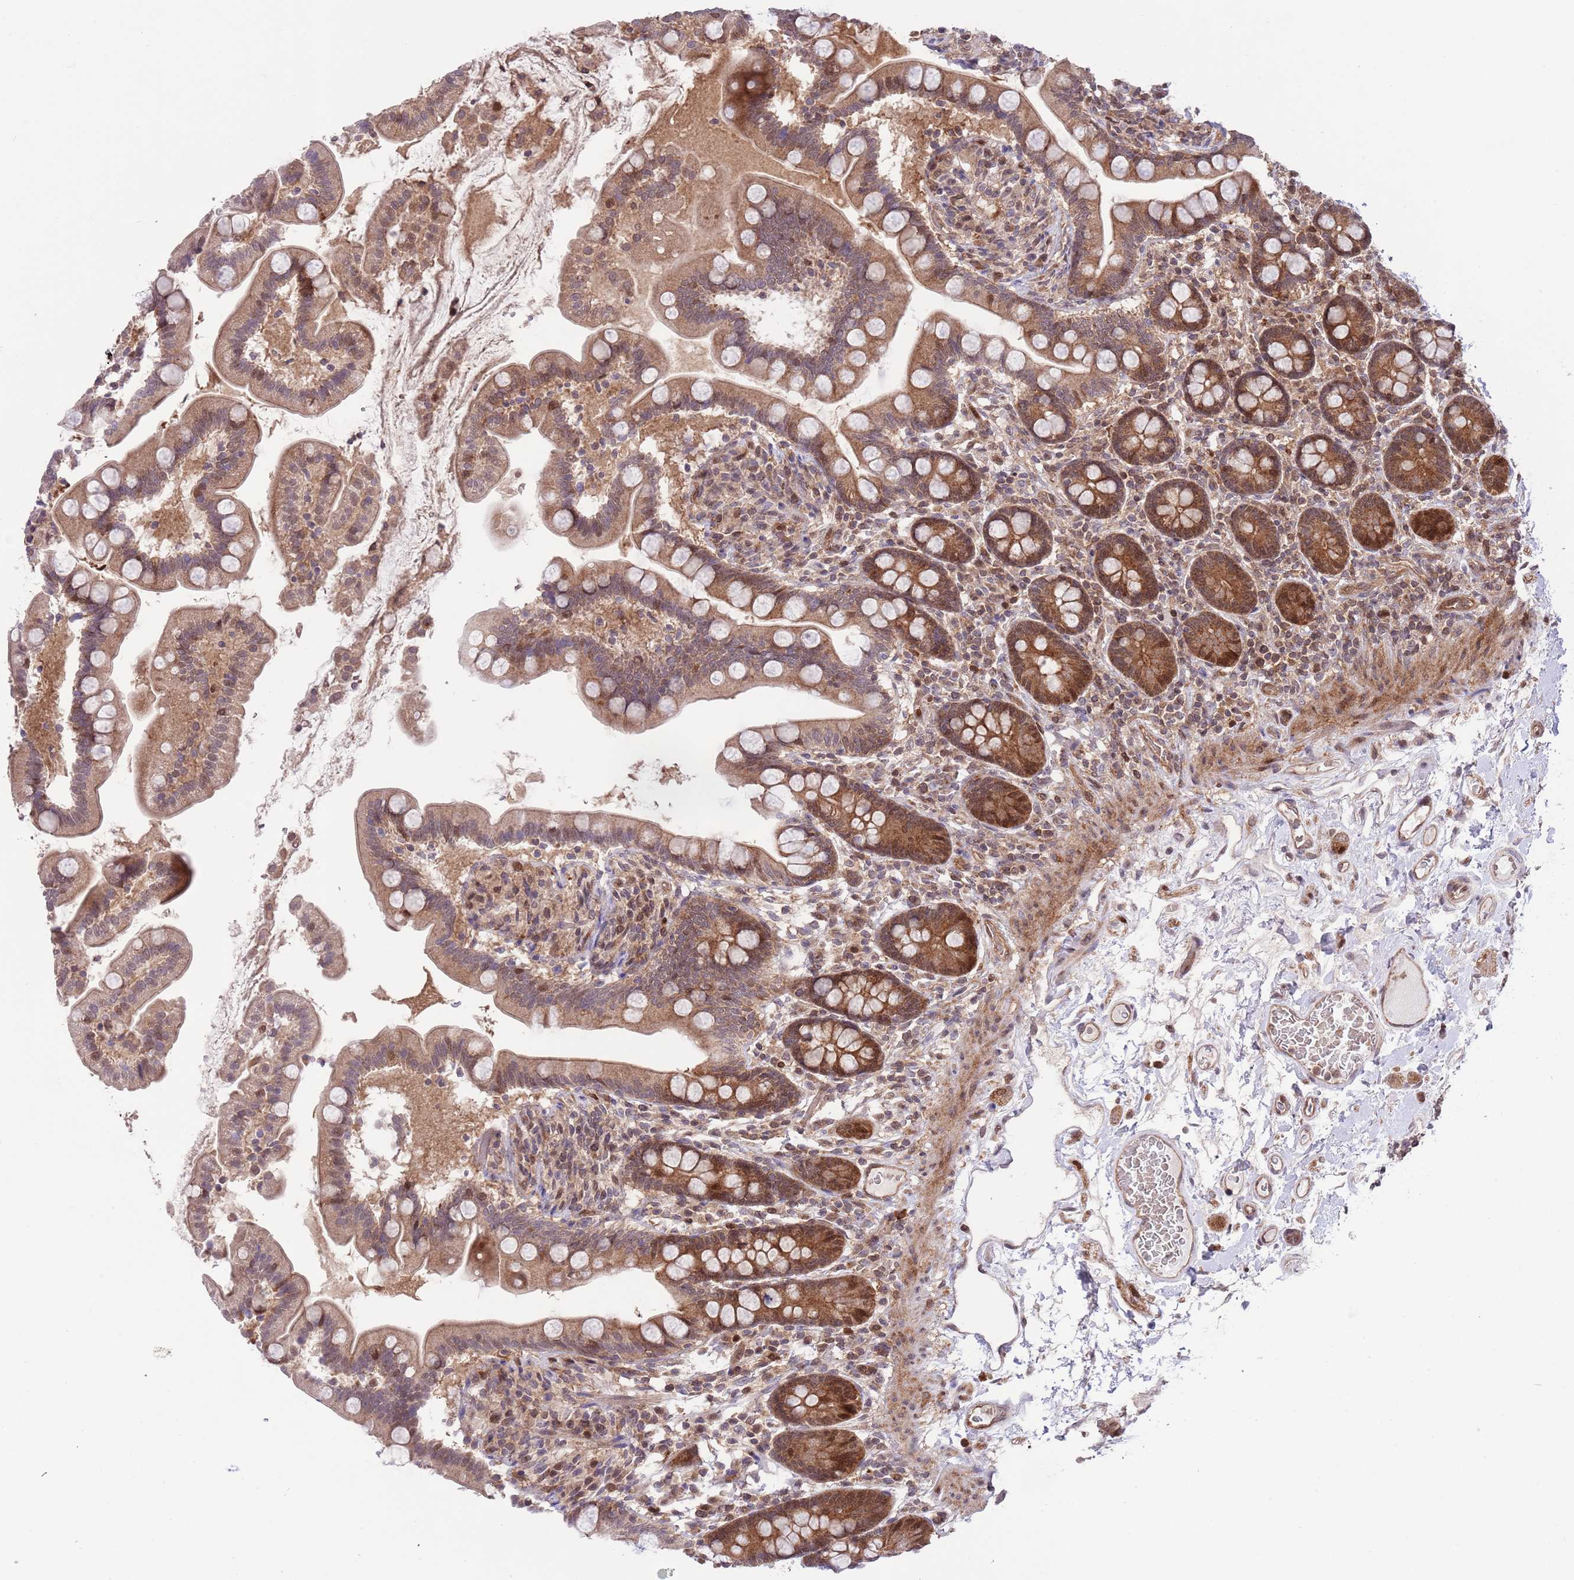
{"staining": {"intensity": "moderate", "quantity": ">75%", "location": "cytoplasmic/membranous"}, "tissue": "small intestine", "cell_type": "Glandular cells", "image_type": "normal", "snomed": [{"axis": "morphology", "description": "Normal tissue, NOS"}, {"axis": "topography", "description": "Small intestine"}], "caption": "DAB (3,3'-diaminobenzidine) immunohistochemical staining of normal human small intestine demonstrates moderate cytoplasmic/membranous protein staining in approximately >75% of glandular cells. (Brightfield microscopy of DAB IHC at high magnification).", "gene": "HDHD2", "patient": {"sex": "female", "age": 64}}